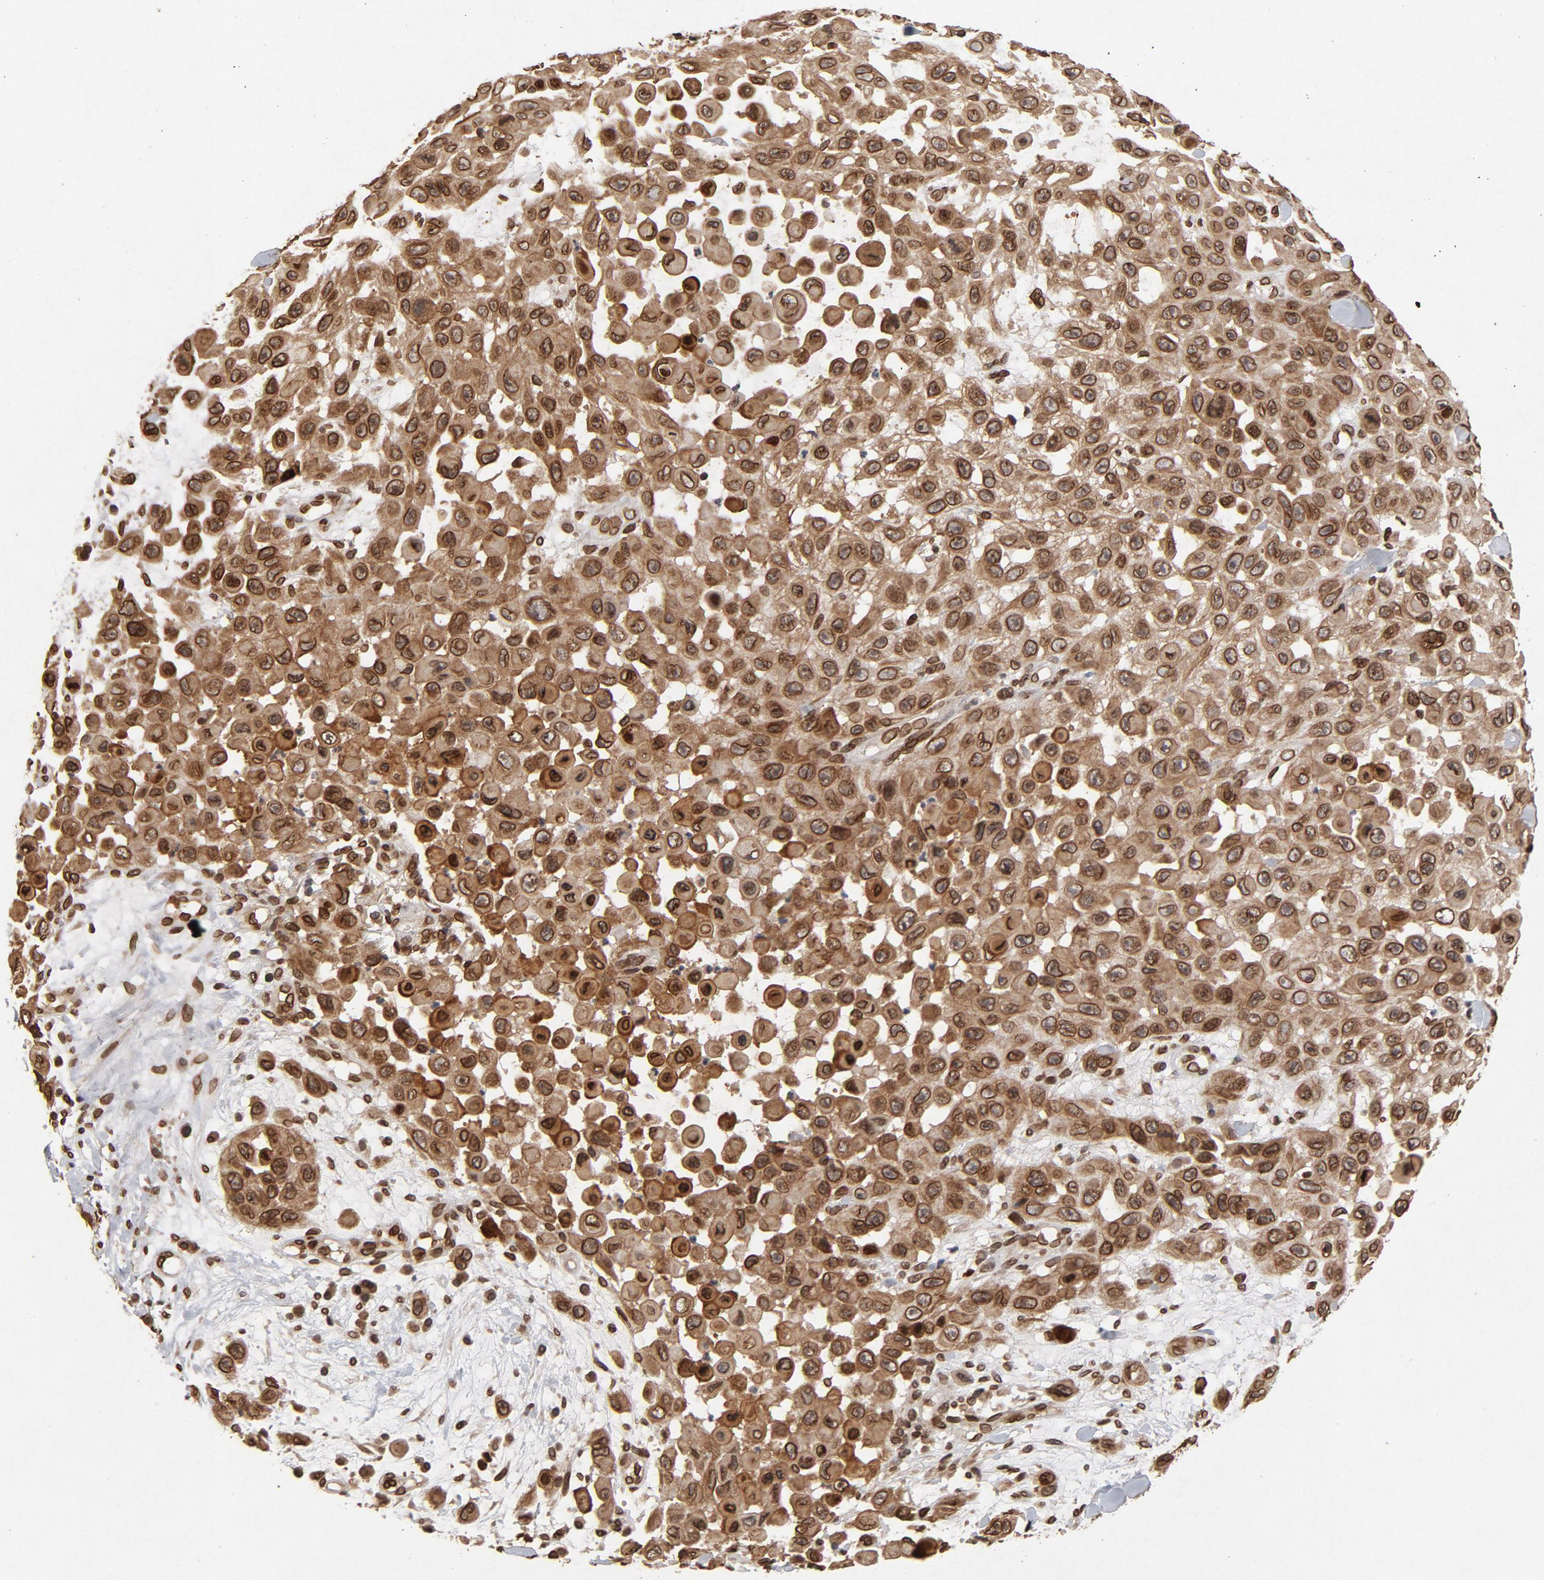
{"staining": {"intensity": "strong", "quantity": ">75%", "location": "cytoplasmic/membranous,nuclear"}, "tissue": "skin cancer", "cell_type": "Tumor cells", "image_type": "cancer", "snomed": [{"axis": "morphology", "description": "Squamous cell carcinoma, NOS"}, {"axis": "topography", "description": "Skin"}], "caption": "IHC staining of skin squamous cell carcinoma, which exhibits high levels of strong cytoplasmic/membranous and nuclear staining in approximately >75% of tumor cells indicating strong cytoplasmic/membranous and nuclear protein staining. The staining was performed using DAB (brown) for protein detection and nuclei were counterstained in hematoxylin (blue).", "gene": "LMNA", "patient": {"sex": "male", "age": 81}}